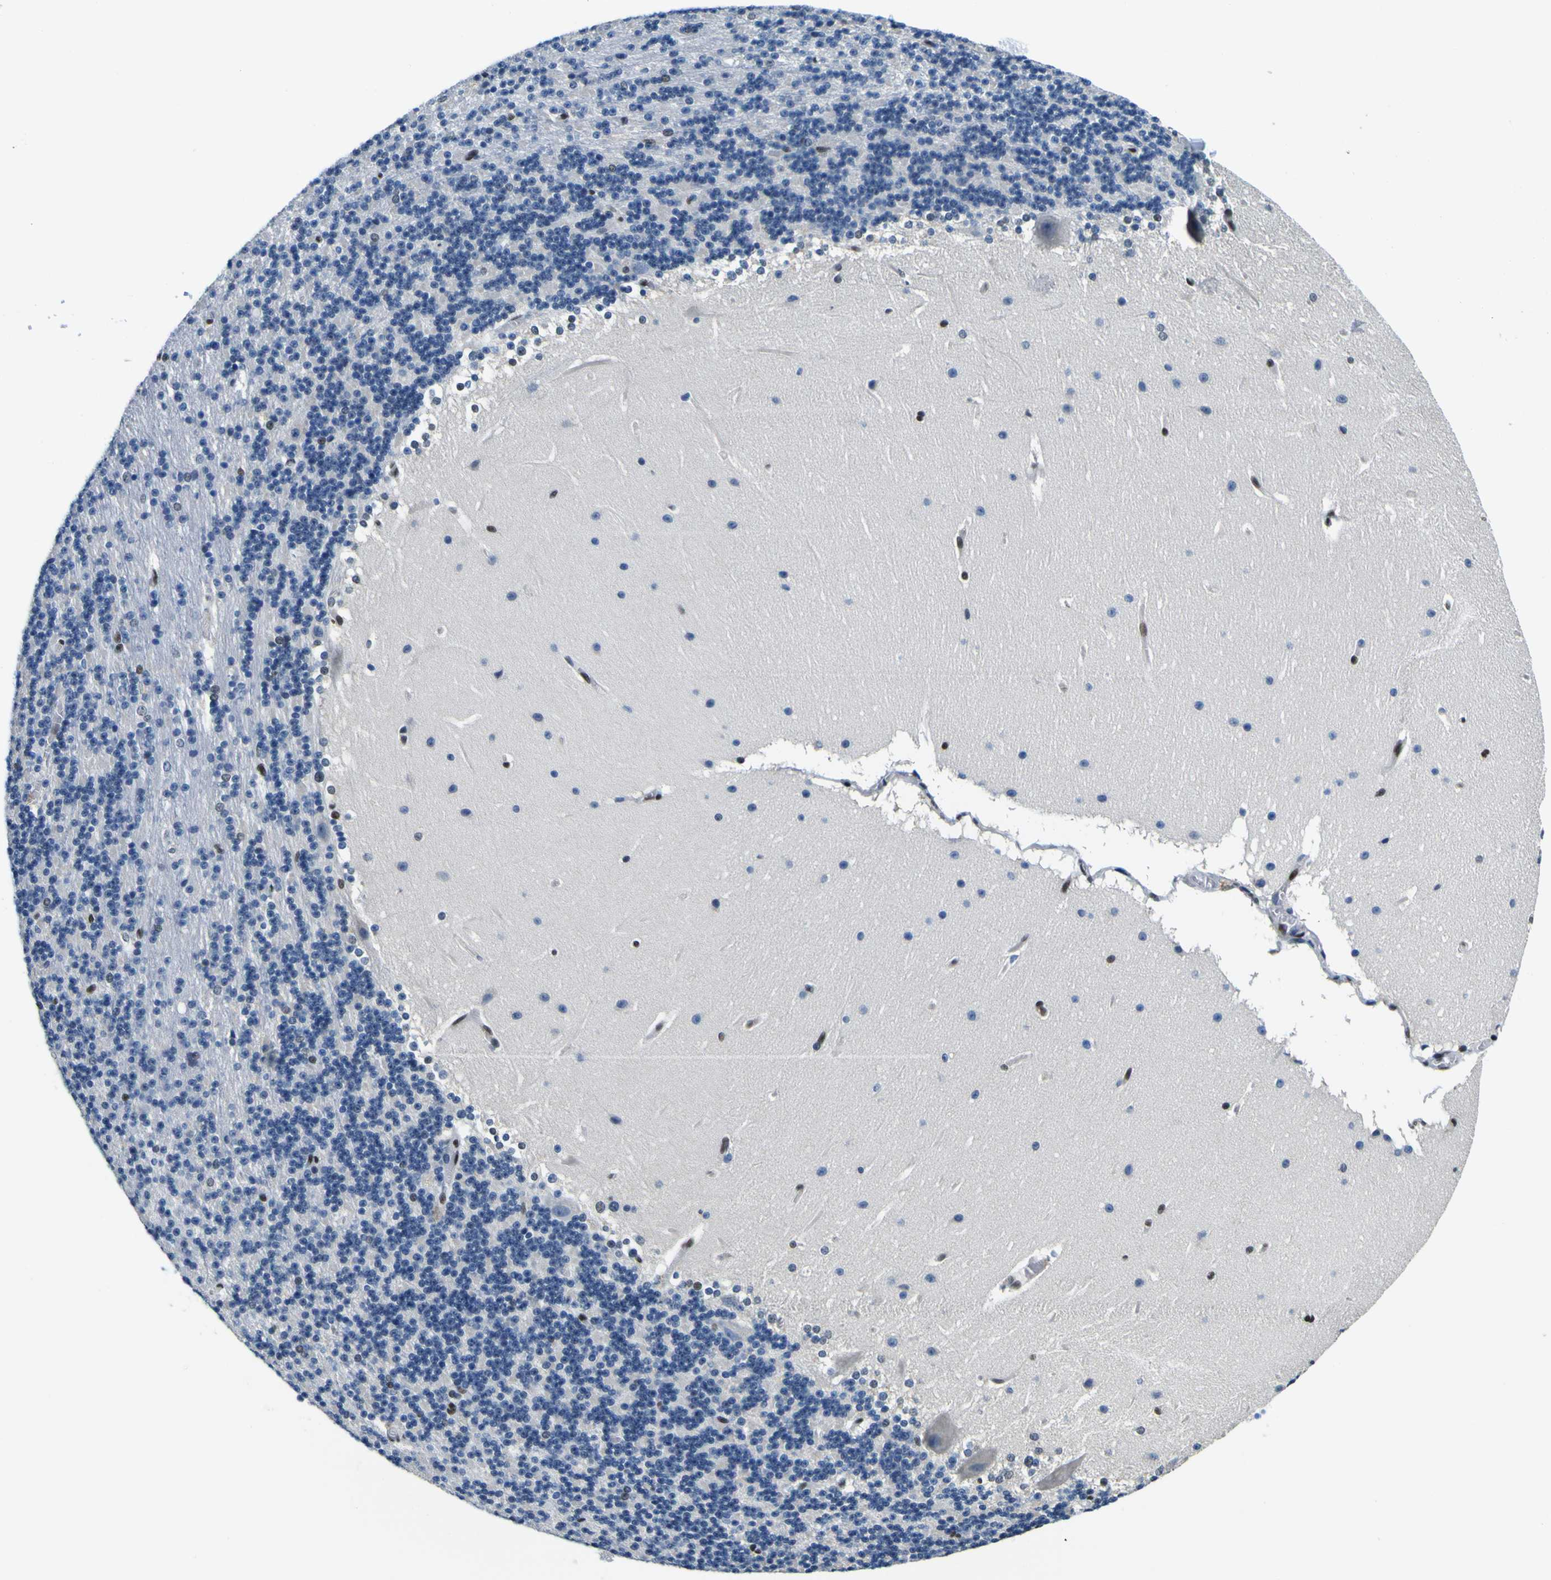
{"staining": {"intensity": "weak", "quantity": "<25%", "location": "nuclear"}, "tissue": "cerebellum", "cell_type": "Cells in granular layer", "image_type": "normal", "snomed": [{"axis": "morphology", "description": "Normal tissue, NOS"}, {"axis": "topography", "description": "Cerebellum"}], "caption": "Immunohistochemistry (IHC) of unremarkable human cerebellum displays no positivity in cells in granular layer. (Immunohistochemistry, brightfield microscopy, high magnification).", "gene": "SP1", "patient": {"sex": "female", "age": 19}}